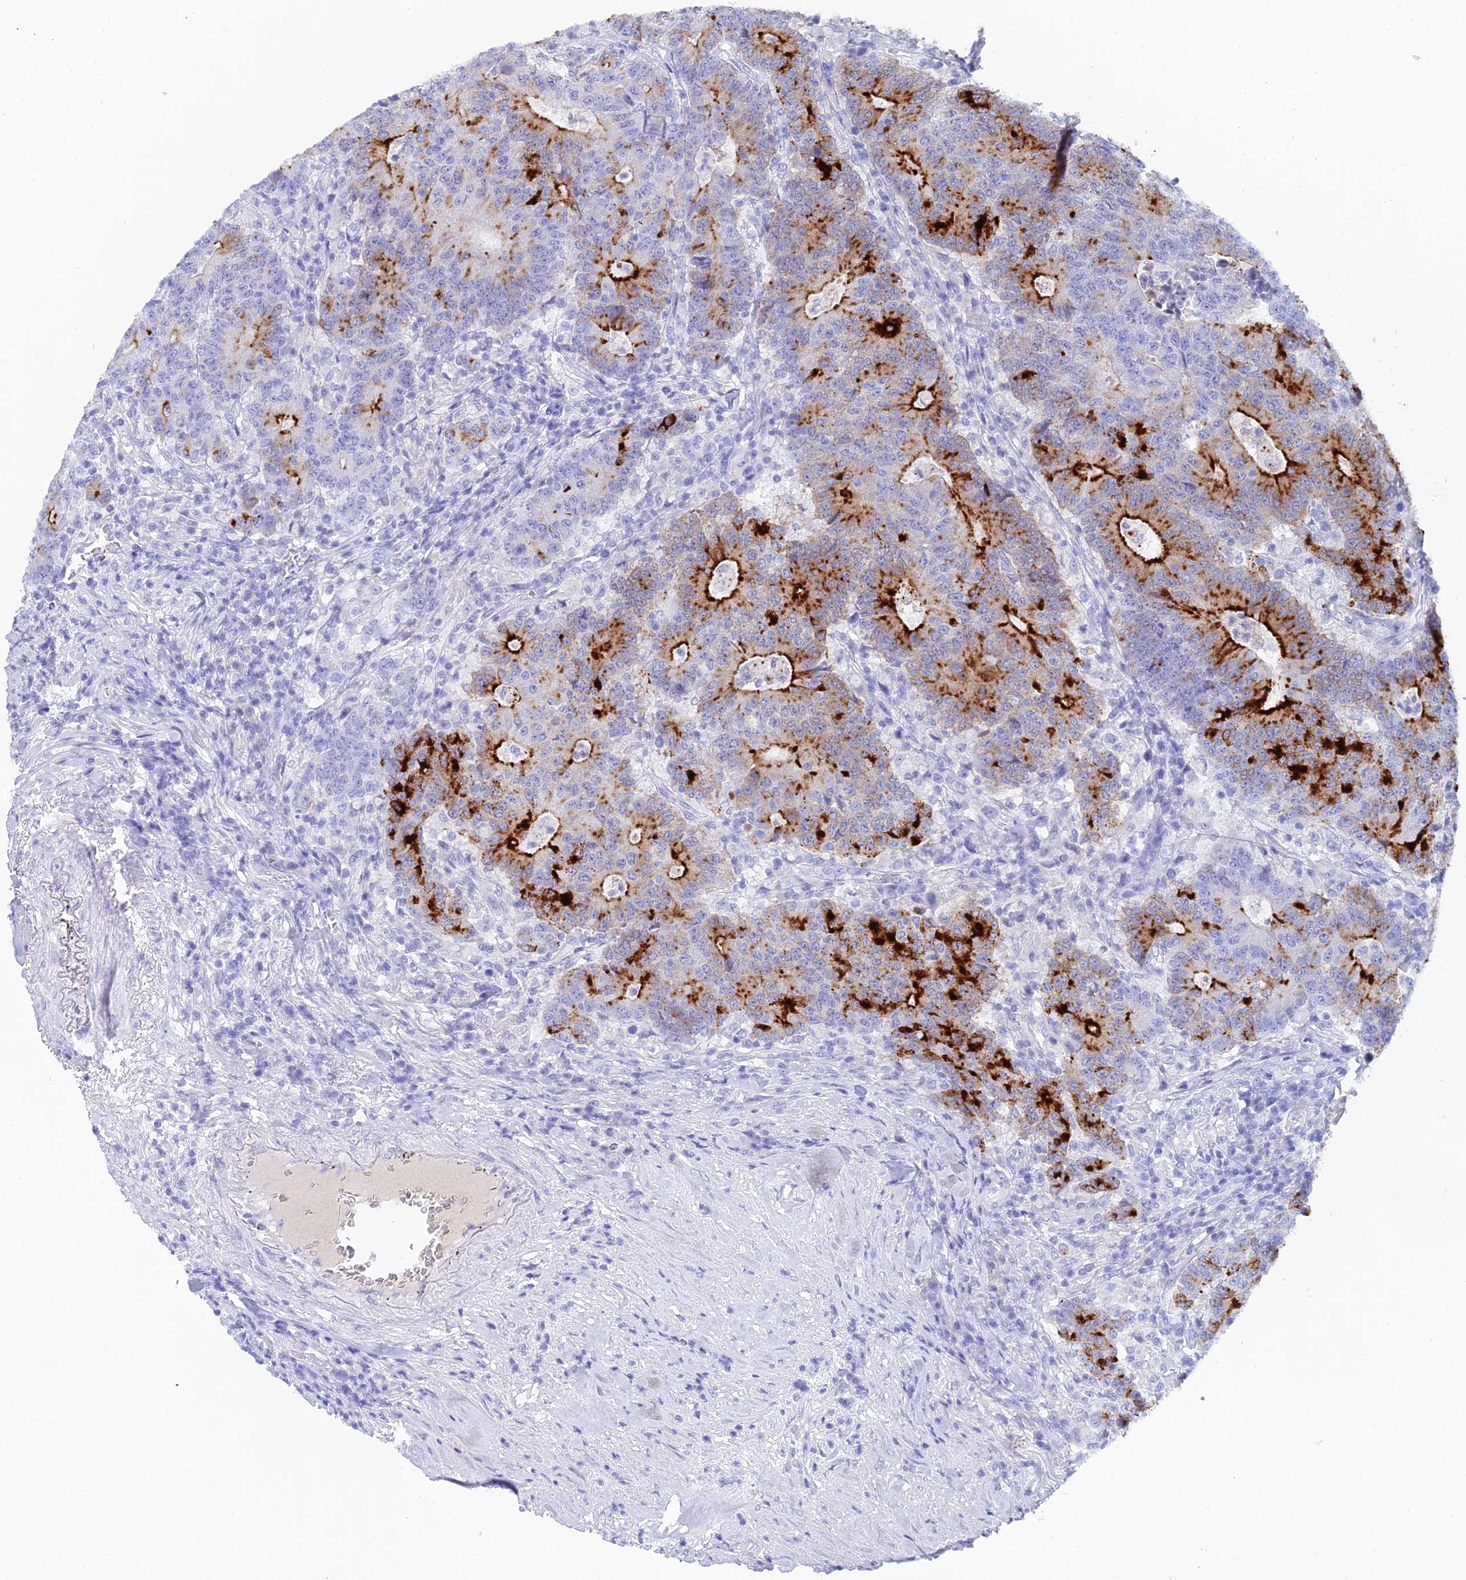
{"staining": {"intensity": "strong", "quantity": "25%-75%", "location": "cytoplasmic/membranous"}, "tissue": "colorectal cancer", "cell_type": "Tumor cells", "image_type": "cancer", "snomed": [{"axis": "morphology", "description": "Adenocarcinoma, NOS"}, {"axis": "topography", "description": "Colon"}], "caption": "This is an image of immunohistochemistry (IHC) staining of colorectal cancer (adenocarcinoma), which shows strong staining in the cytoplasmic/membranous of tumor cells.", "gene": "REG1A", "patient": {"sex": "female", "age": 75}}